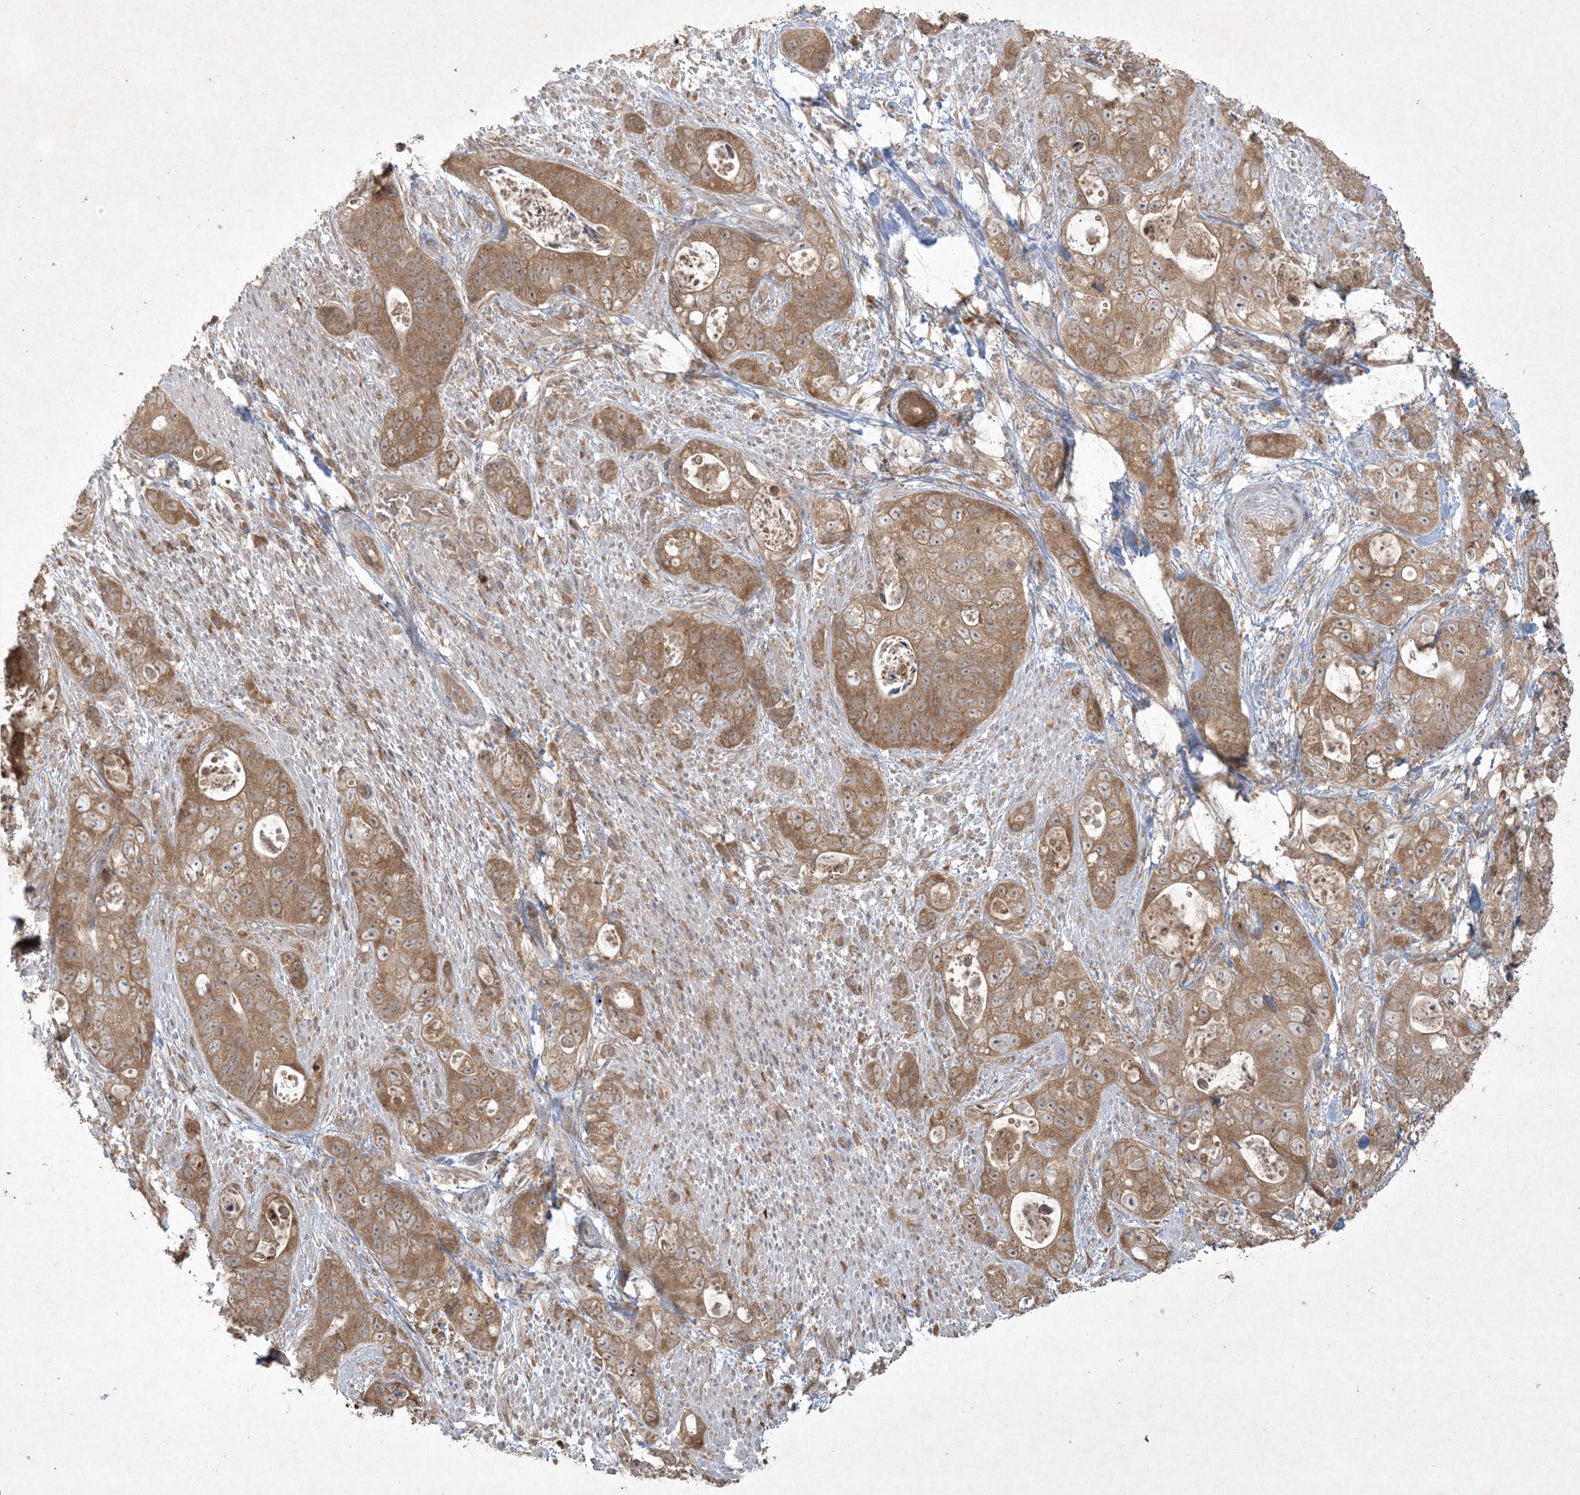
{"staining": {"intensity": "moderate", "quantity": ">75%", "location": "cytoplasmic/membranous,nuclear"}, "tissue": "stomach cancer", "cell_type": "Tumor cells", "image_type": "cancer", "snomed": [{"axis": "morphology", "description": "Adenocarcinoma, NOS"}, {"axis": "topography", "description": "Stomach"}], "caption": "High-power microscopy captured an immunohistochemistry (IHC) image of stomach cancer (adenocarcinoma), revealing moderate cytoplasmic/membranous and nuclear staining in about >75% of tumor cells. (DAB IHC with brightfield microscopy, high magnification).", "gene": "NRBP2", "patient": {"sex": "female", "age": 89}}